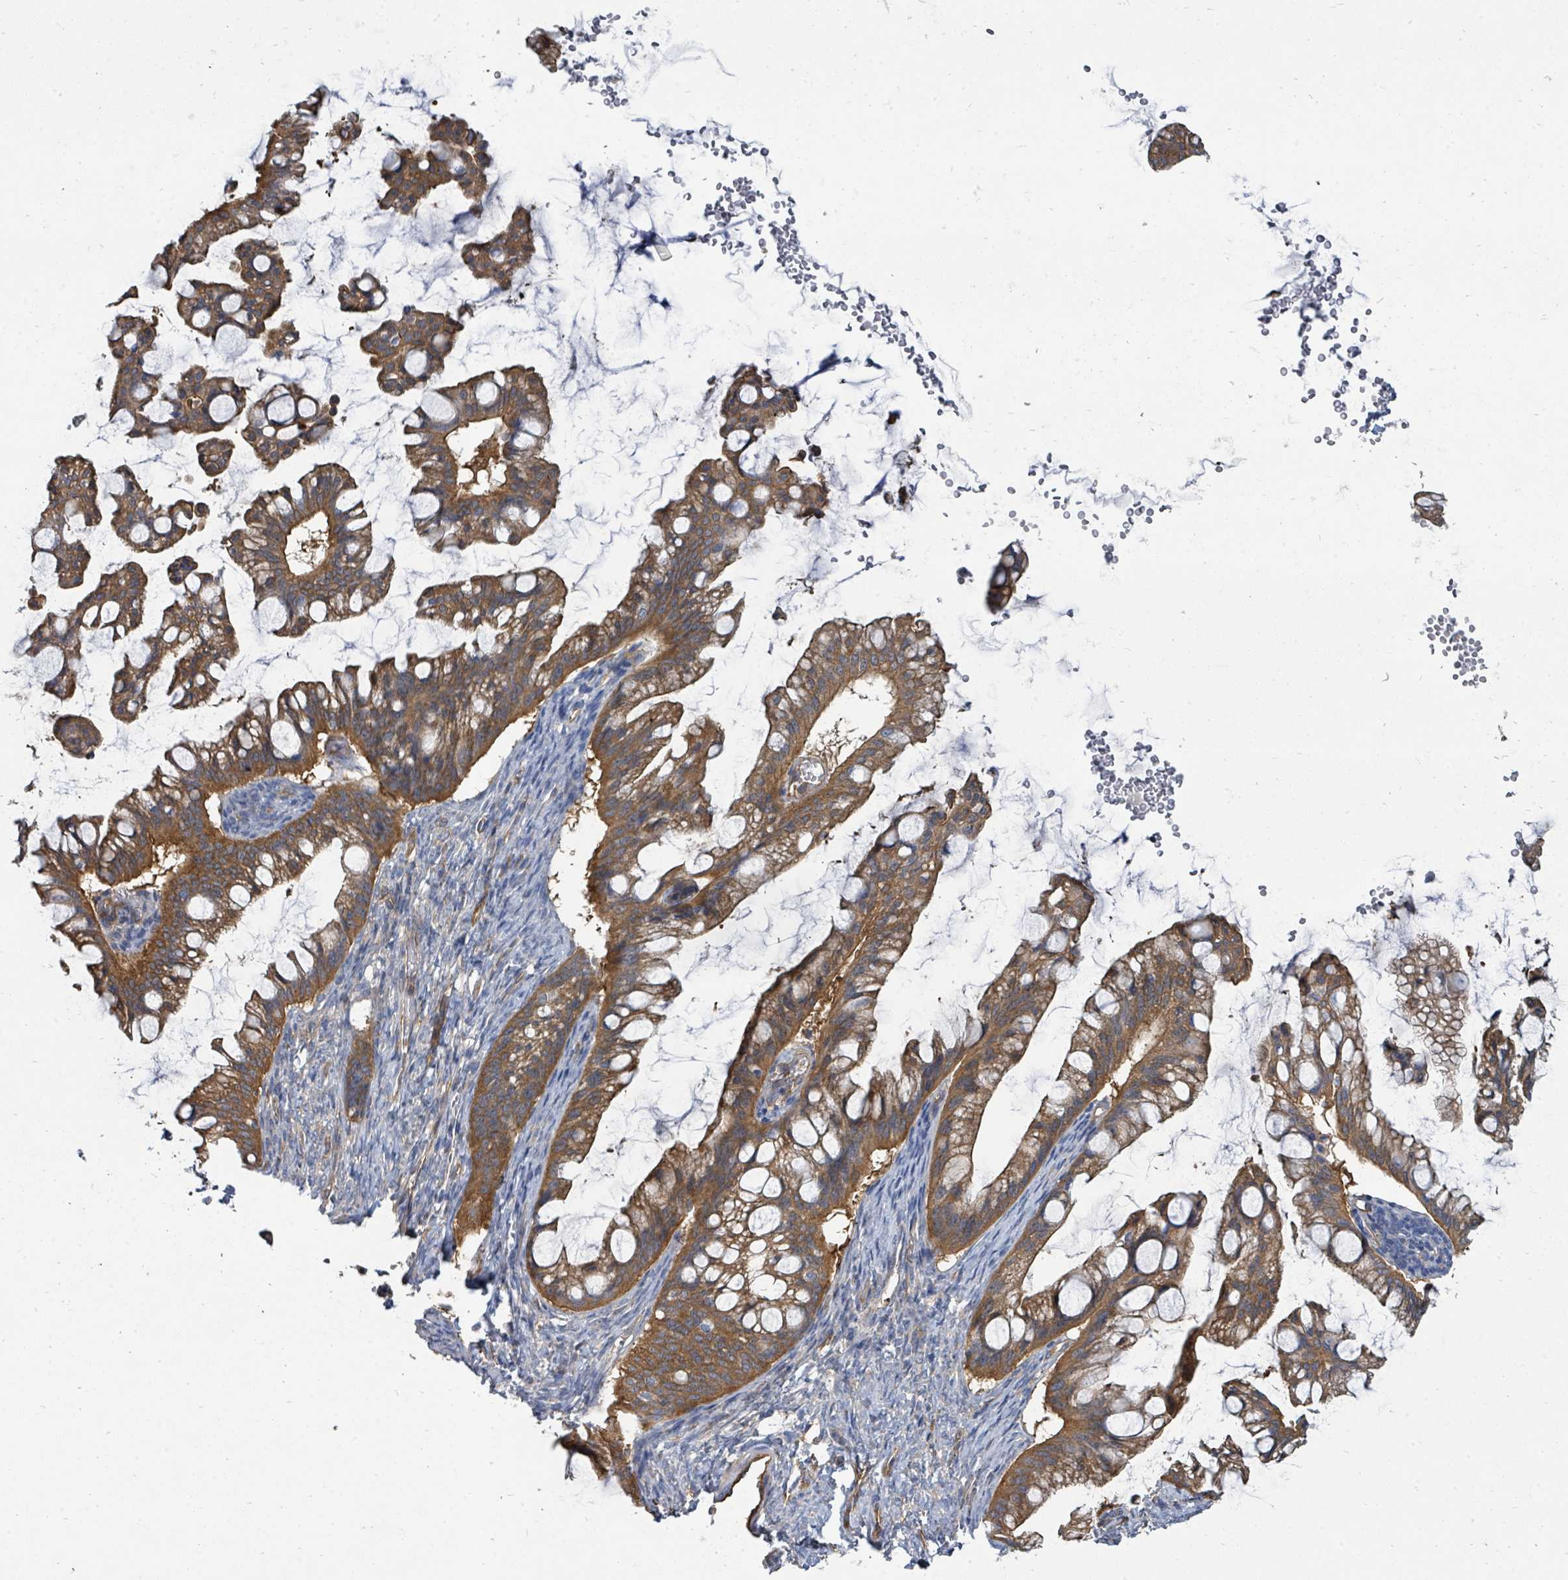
{"staining": {"intensity": "moderate", "quantity": ">75%", "location": "cytoplasmic/membranous"}, "tissue": "ovarian cancer", "cell_type": "Tumor cells", "image_type": "cancer", "snomed": [{"axis": "morphology", "description": "Cystadenocarcinoma, mucinous, NOS"}, {"axis": "topography", "description": "Ovary"}], "caption": "This micrograph demonstrates IHC staining of ovarian cancer, with medium moderate cytoplasmic/membranous positivity in about >75% of tumor cells.", "gene": "BOLA2B", "patient": {"sex": "female", "age": 73}}